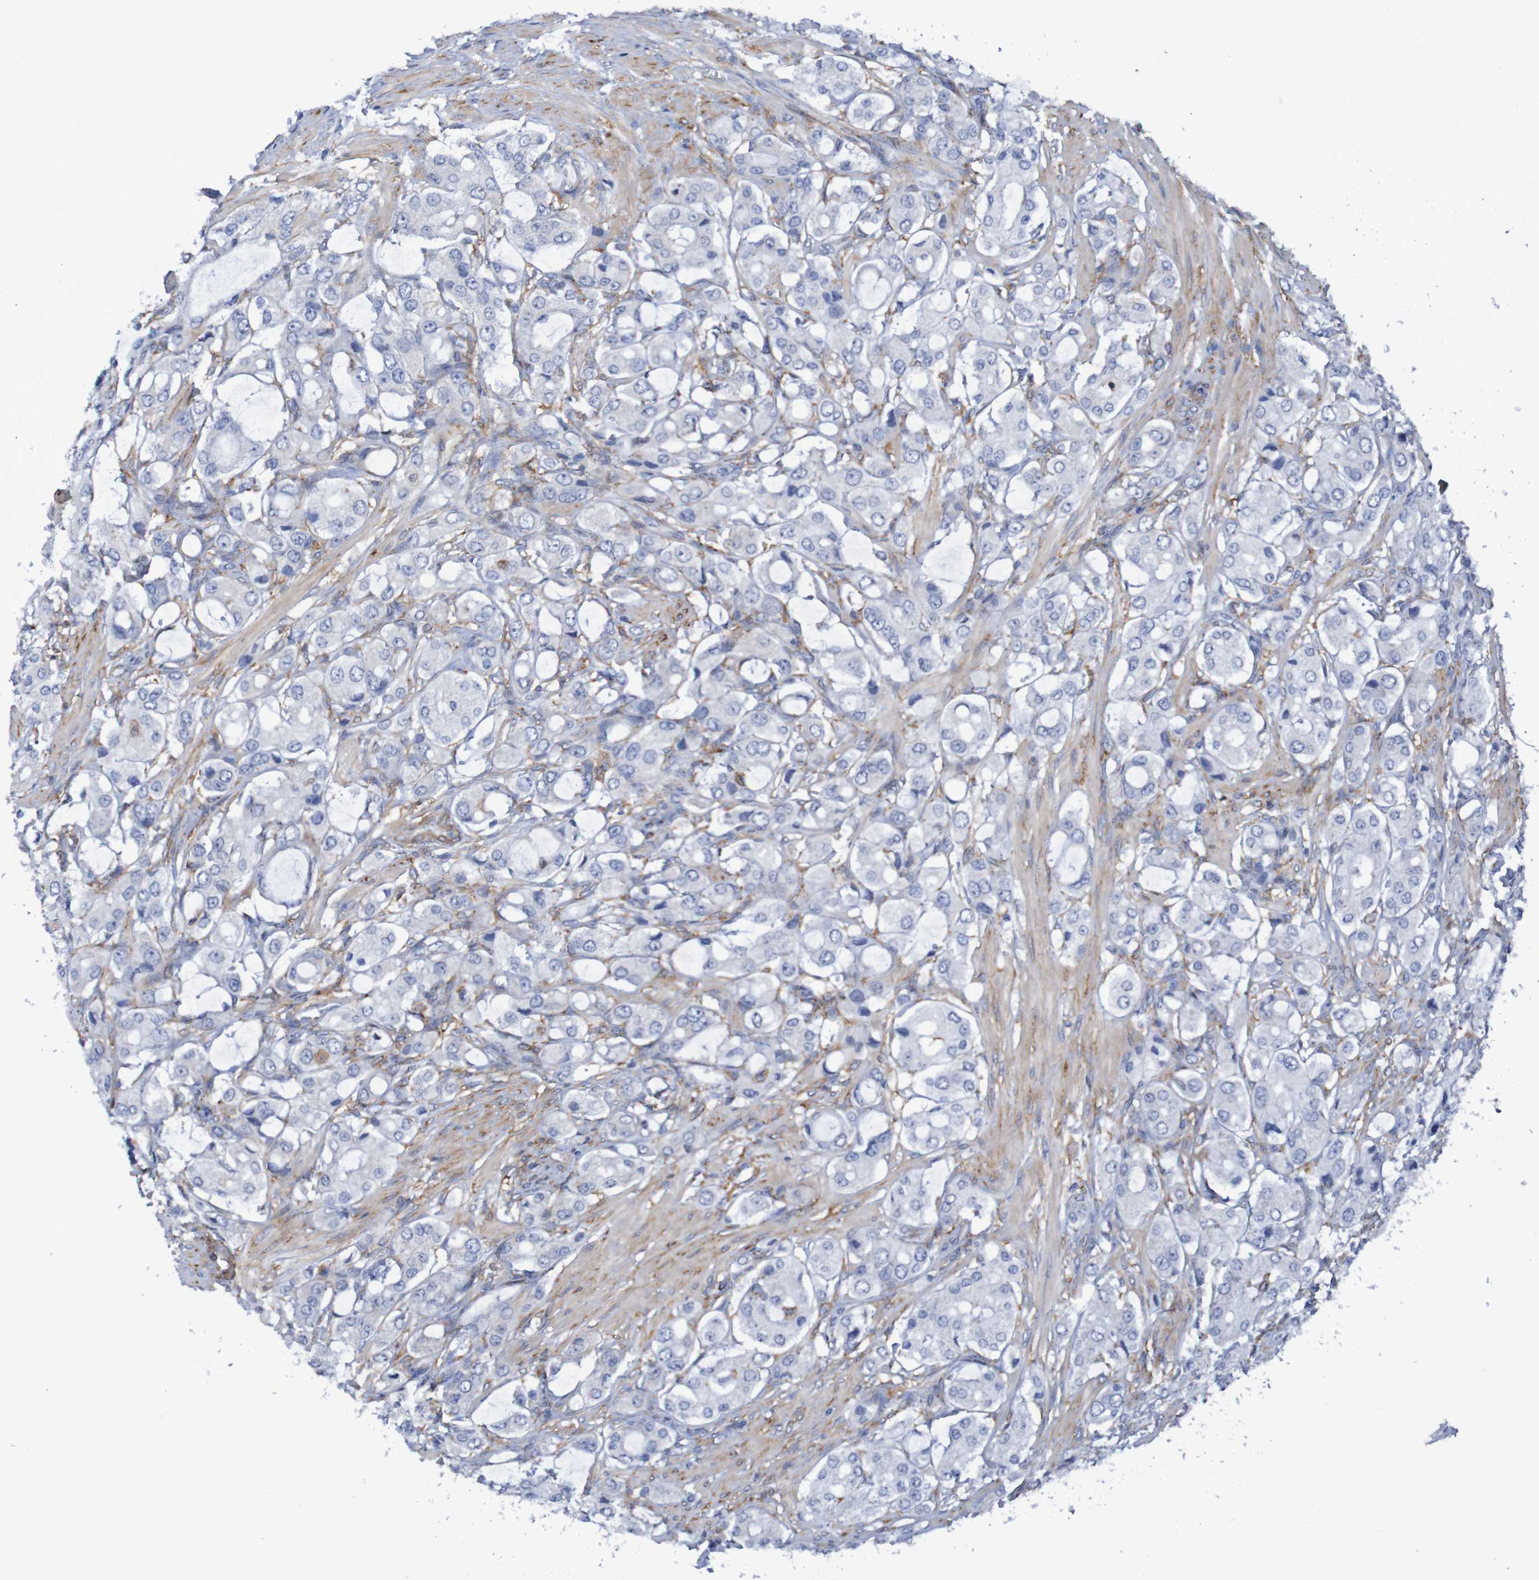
{"staining": {"intensity": "negative", "quantity": "none", "location": "none"}, "tissue": "prostate cancer", "cell_type": "Tumor cells", "image_type": "cancer", "snomed": [{"axis": "morphology", "description": "Adenocarcinoma, High grade"}, {"axis": "topography", "description": "Prostate"}], "caption": "Immunohistochemistry histopathology image of neoplastic tissue: prostate adenocarcinoma (high-grade) stained with DAB demonstrates no significant protein expression in tumor cells. (Stains: DAB immunohistochemistry (IHC) with hematoxylin counter stain, Microscopy: brightfield microscopy at high magnification).", "gene": "SCRG1", "patient": {"sex": "male", "age": 65}}